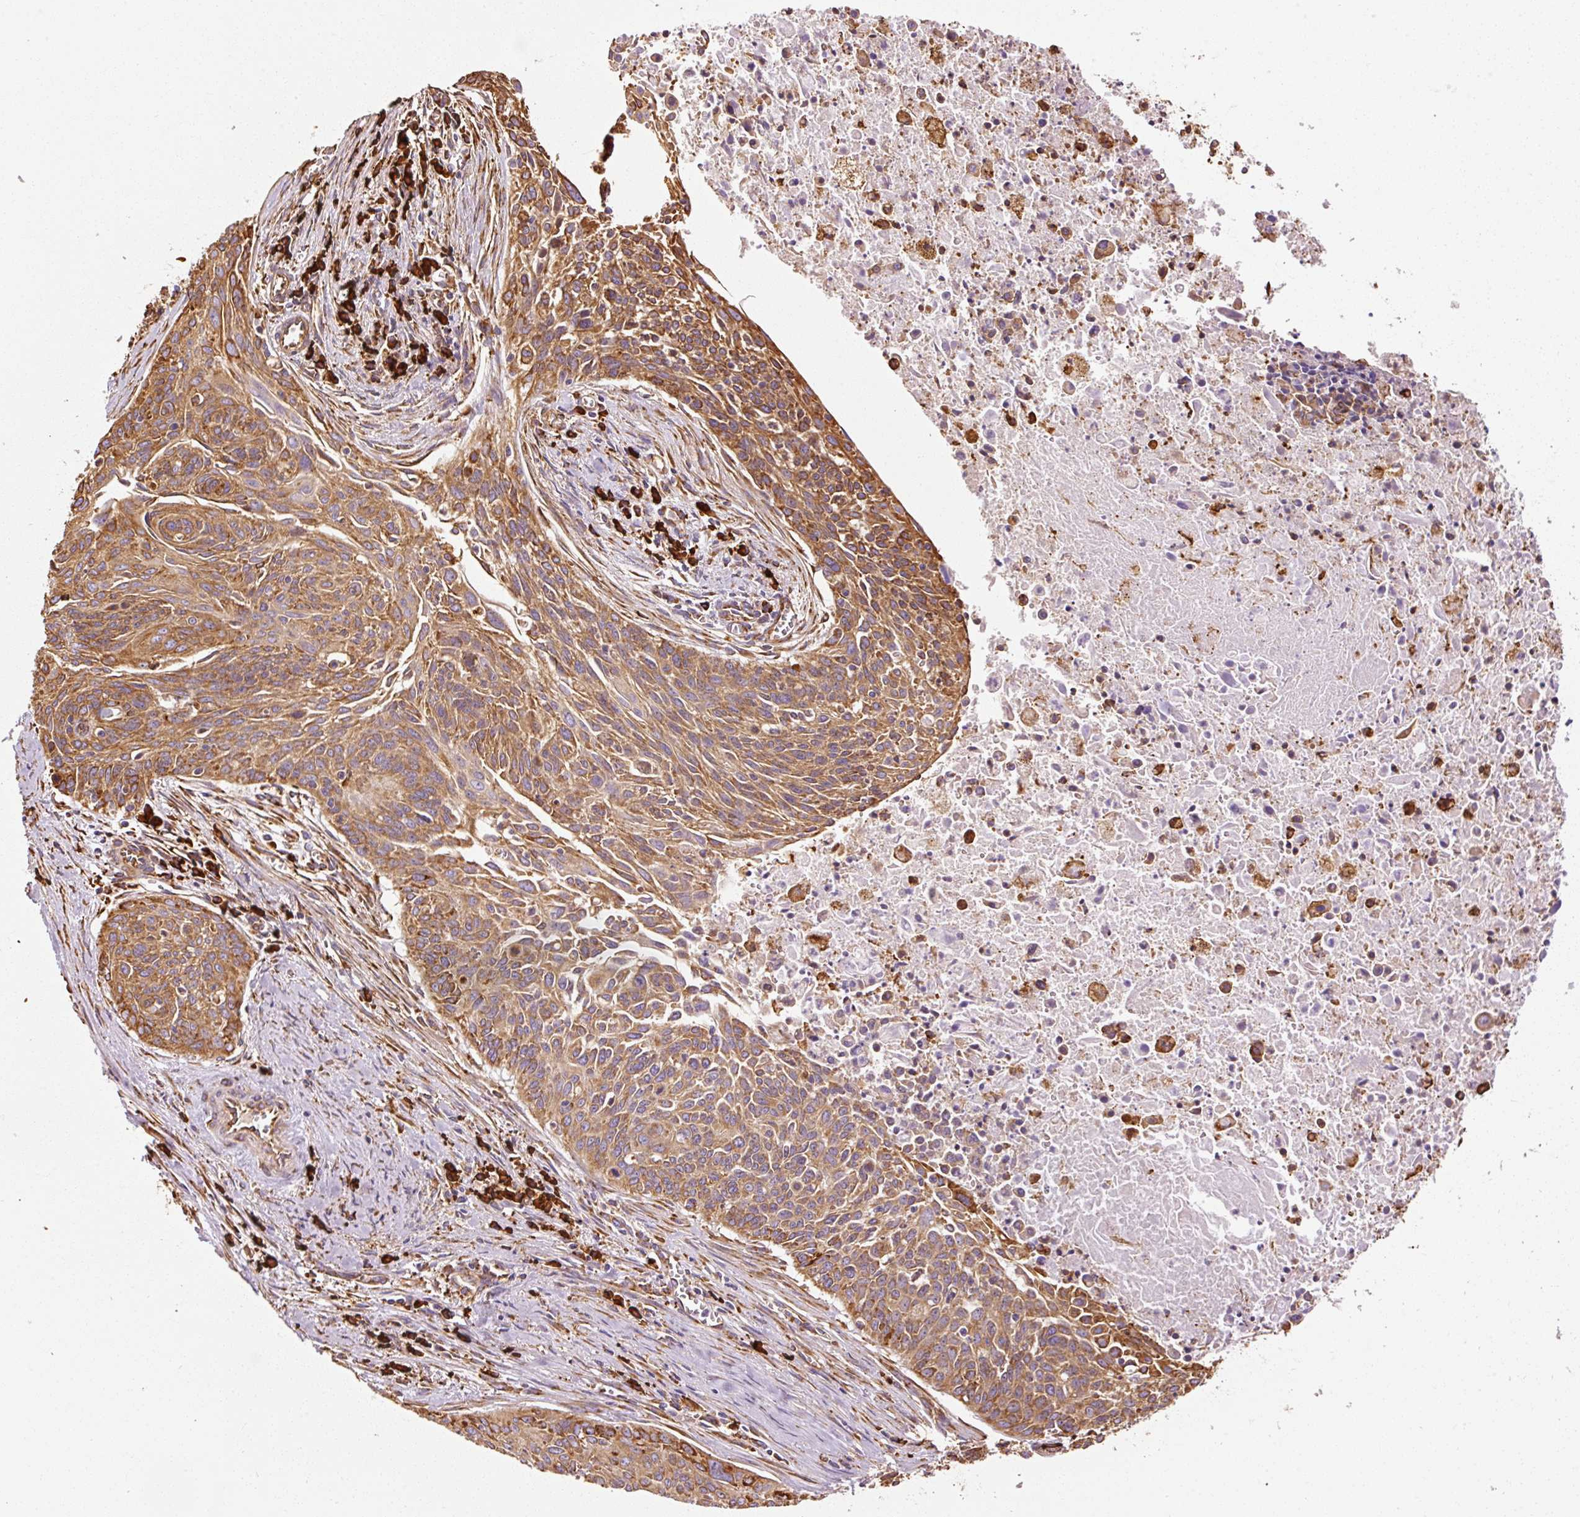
{"staining": {"intensity": "moderate", "quantity": ">75%", "location": "cytoplasmic/membranous"}, "tissue": "cervical cancer", "cell_type": "Tumor cells", "image_type": "cancer", "snomed": [{"axis": "morphology", "description": "Squamous cell carcinoma, NOS"}, {"axis": "topography", "description": "Cervix"}], "caption": "Protein expression analysis of cervical cancer (squamous cell carcinoma) exhibits moderate cytoplasmic/membranous positivity in about >75% of tumor cells.", "gene": "KLC1", "patient": {"sex": "female", "age": 55}}